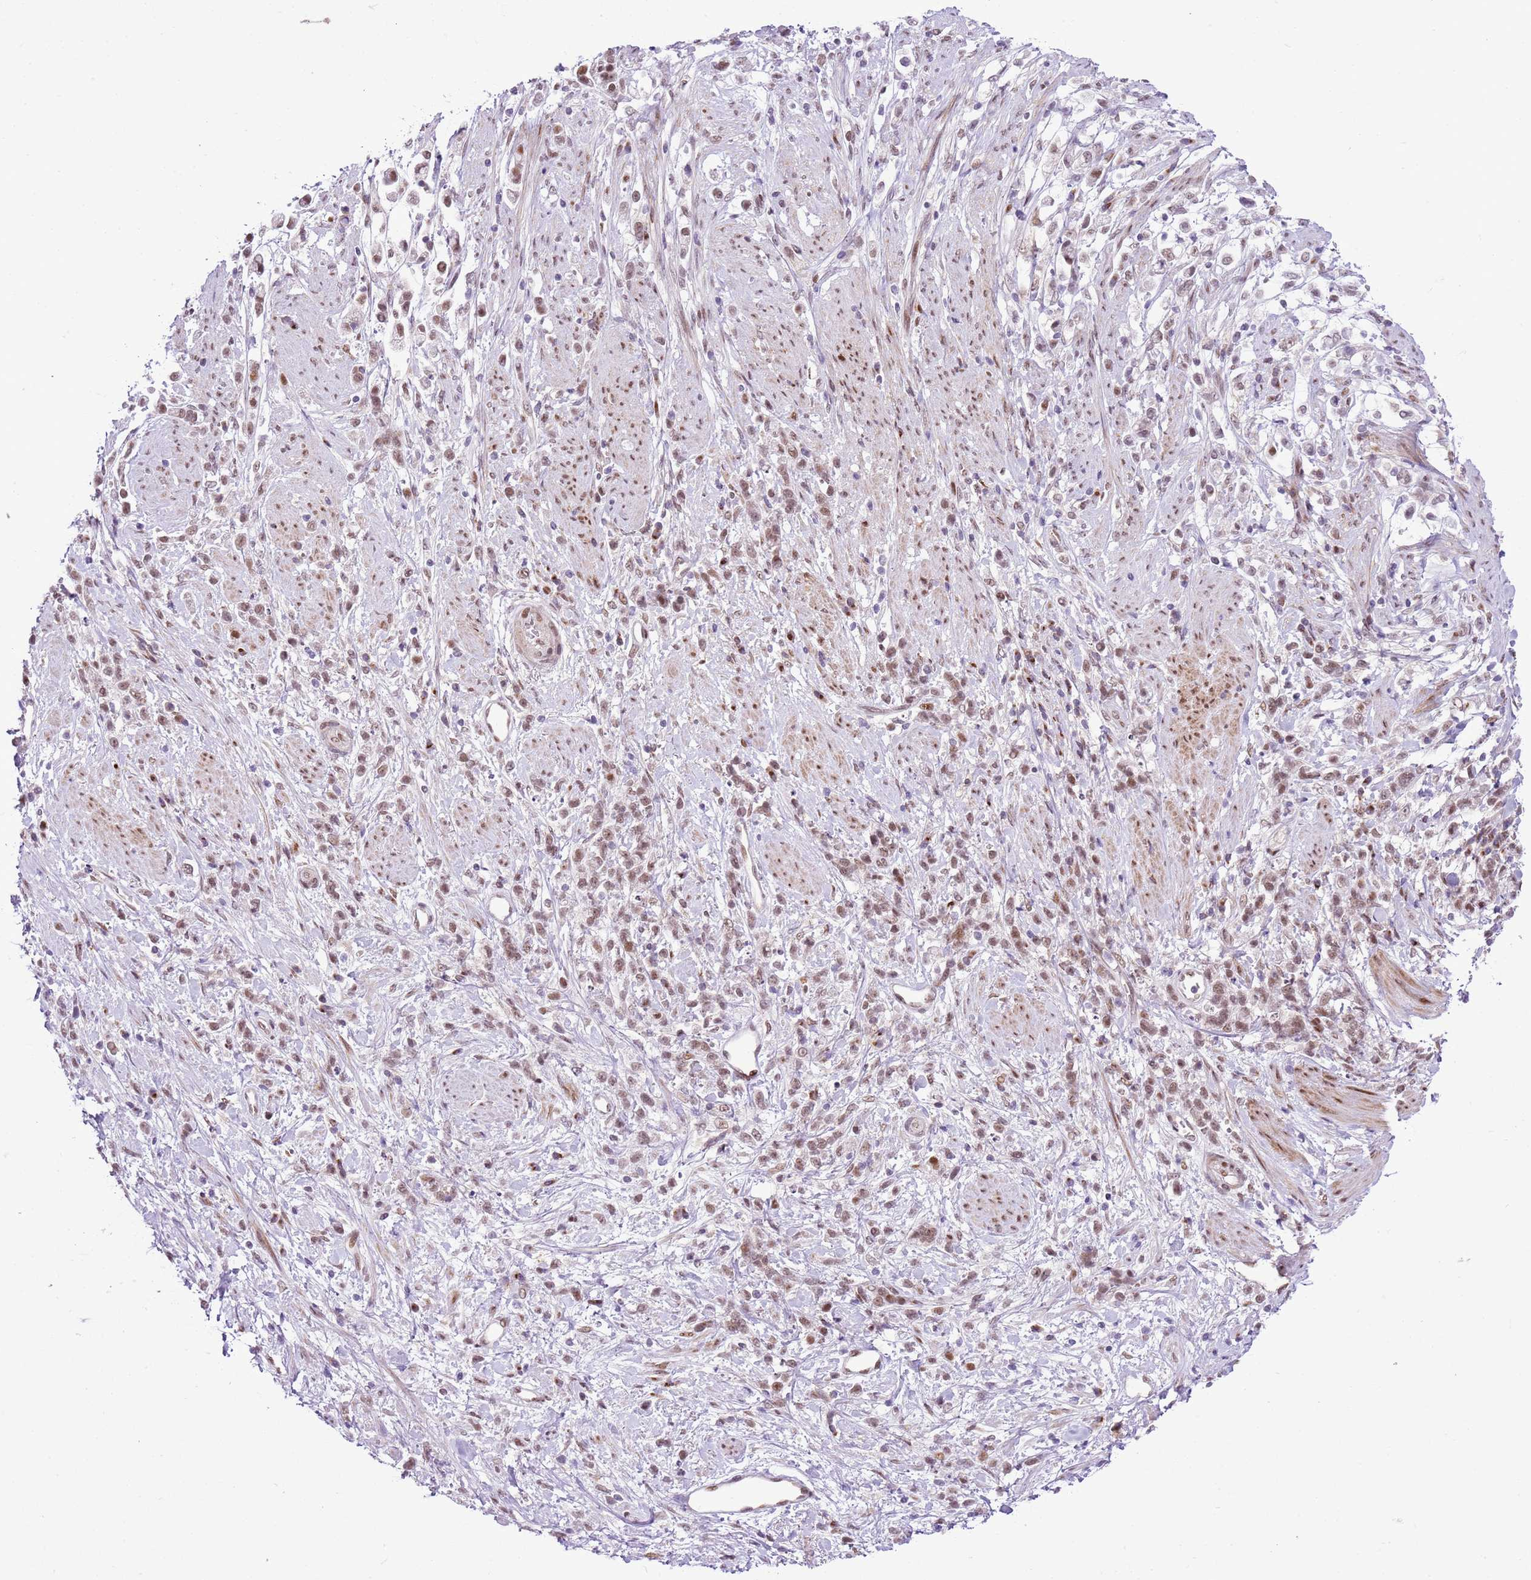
{"staining": {"intensity": "moderate", "quantity": ">75%", "location": "nuclear"}, "tissue": "stomach cancer", "cell_type": "Tumor cells", "image_type": "cancer", "snomed": [{"axis": "morphology", "description": "Adenocarcinoma, NOS"}, {"axis": "topography", "description": "Stomach"}], "caption": "High-magnification brightfield microscopy of adenocarcinoma (stomach) stained with DAB (brown) and counterstained with hematoxylin (blue). tumor cells exhibit moderate nuclear expression is present in approximately>75% of cells.", "gene": "NACC2", "patient": {"sex": "female", "age": 60}}